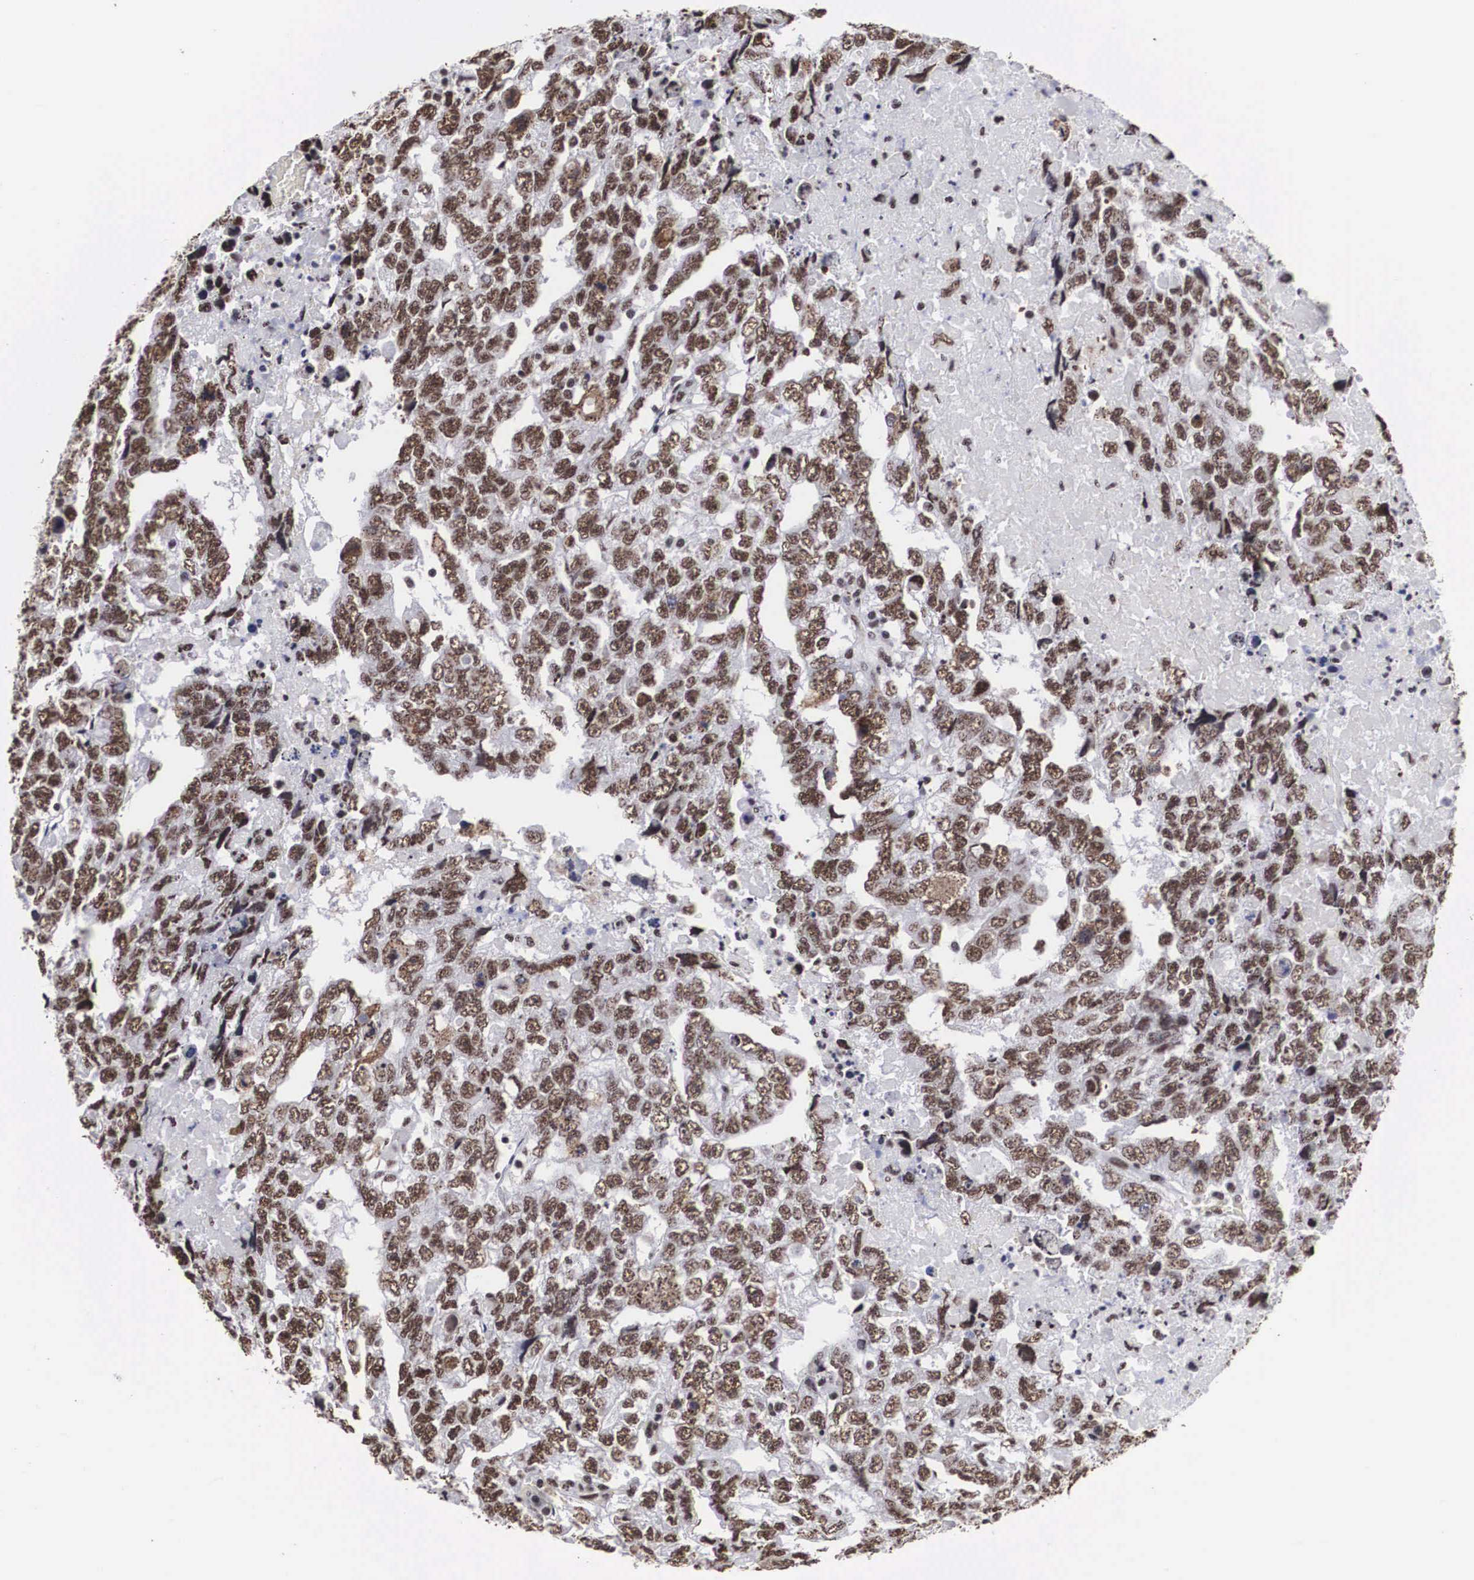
{"staining": {"intensity": "moderate", "quantity": ">75%", "location": "nuclear"}, "tissue": "testis cancer", "cell_type": "Tumor cells", "image_type": "cancer", "snomed": [{"axis": "morphology", "description": "Carcinoma, Embryonal, NOS"}, {"axis": "topography", "description": "Testis"}], "caption": "This is a photomicrograph of immunohistochemistry (IHC) staining of testis cancer, which shows moderate expression in the nuclear of tumor cells.", "gene": "ACIN1", "patient": {"sex": "male", "age": 36}}